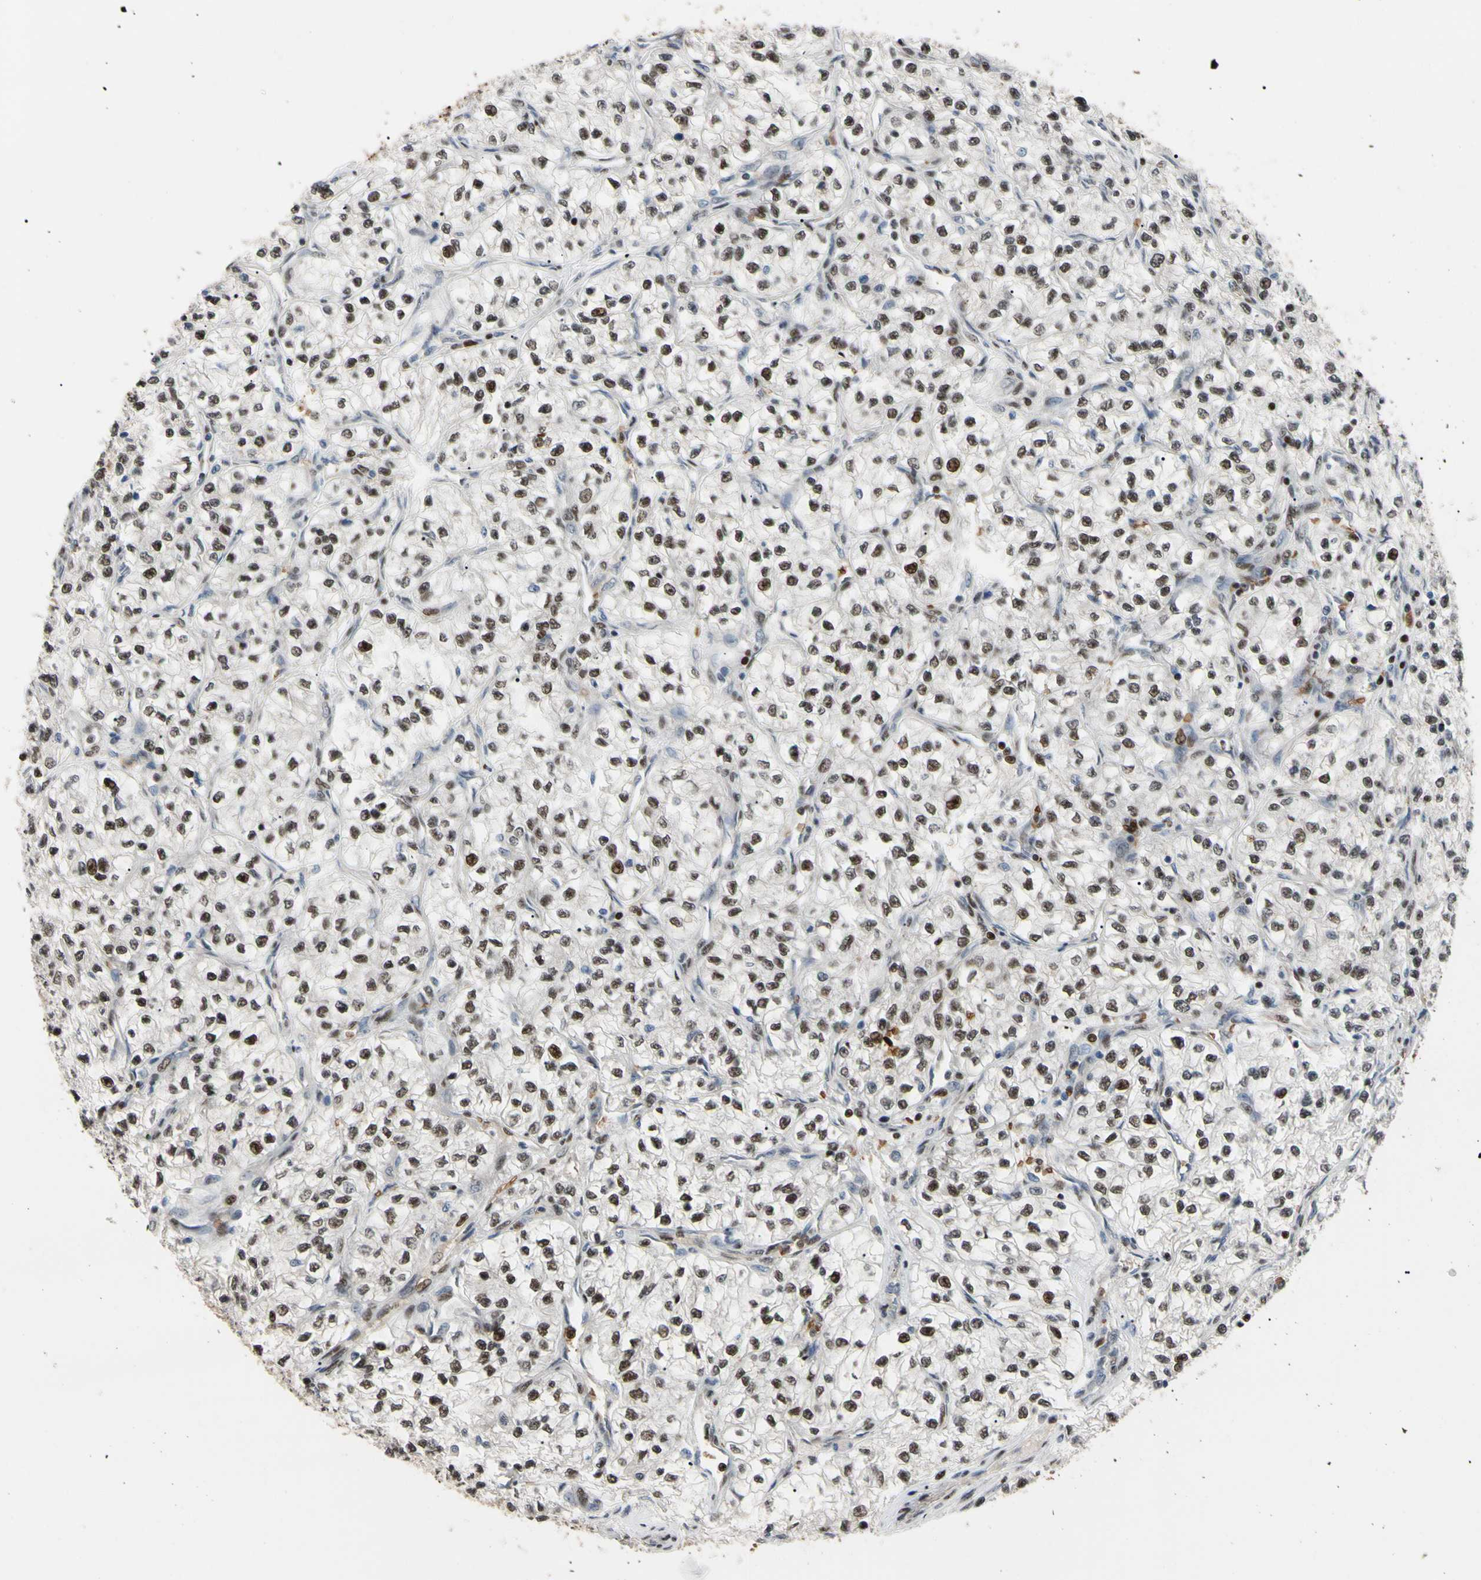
{"staining": {"intensity": "moderate", "quantity": ">75%", "location": "nuclear"}, "tissue": "renal cancer", "cell_type": "Tumor cells", "image_type": "cancer", "snomed": [{"axis": "morphology", "description": "Adenocarcinoma, NOS"}, {"axis": "topography", "description": "Kidney"}], "caption": "This histopathology image displays IHC staining of renal adenocarcinoma, with medium moderate nuclear expression in approximately >75% of tumor cells.", "gene": "THAP12", "patient": {"sex": "female", "age": 57}}